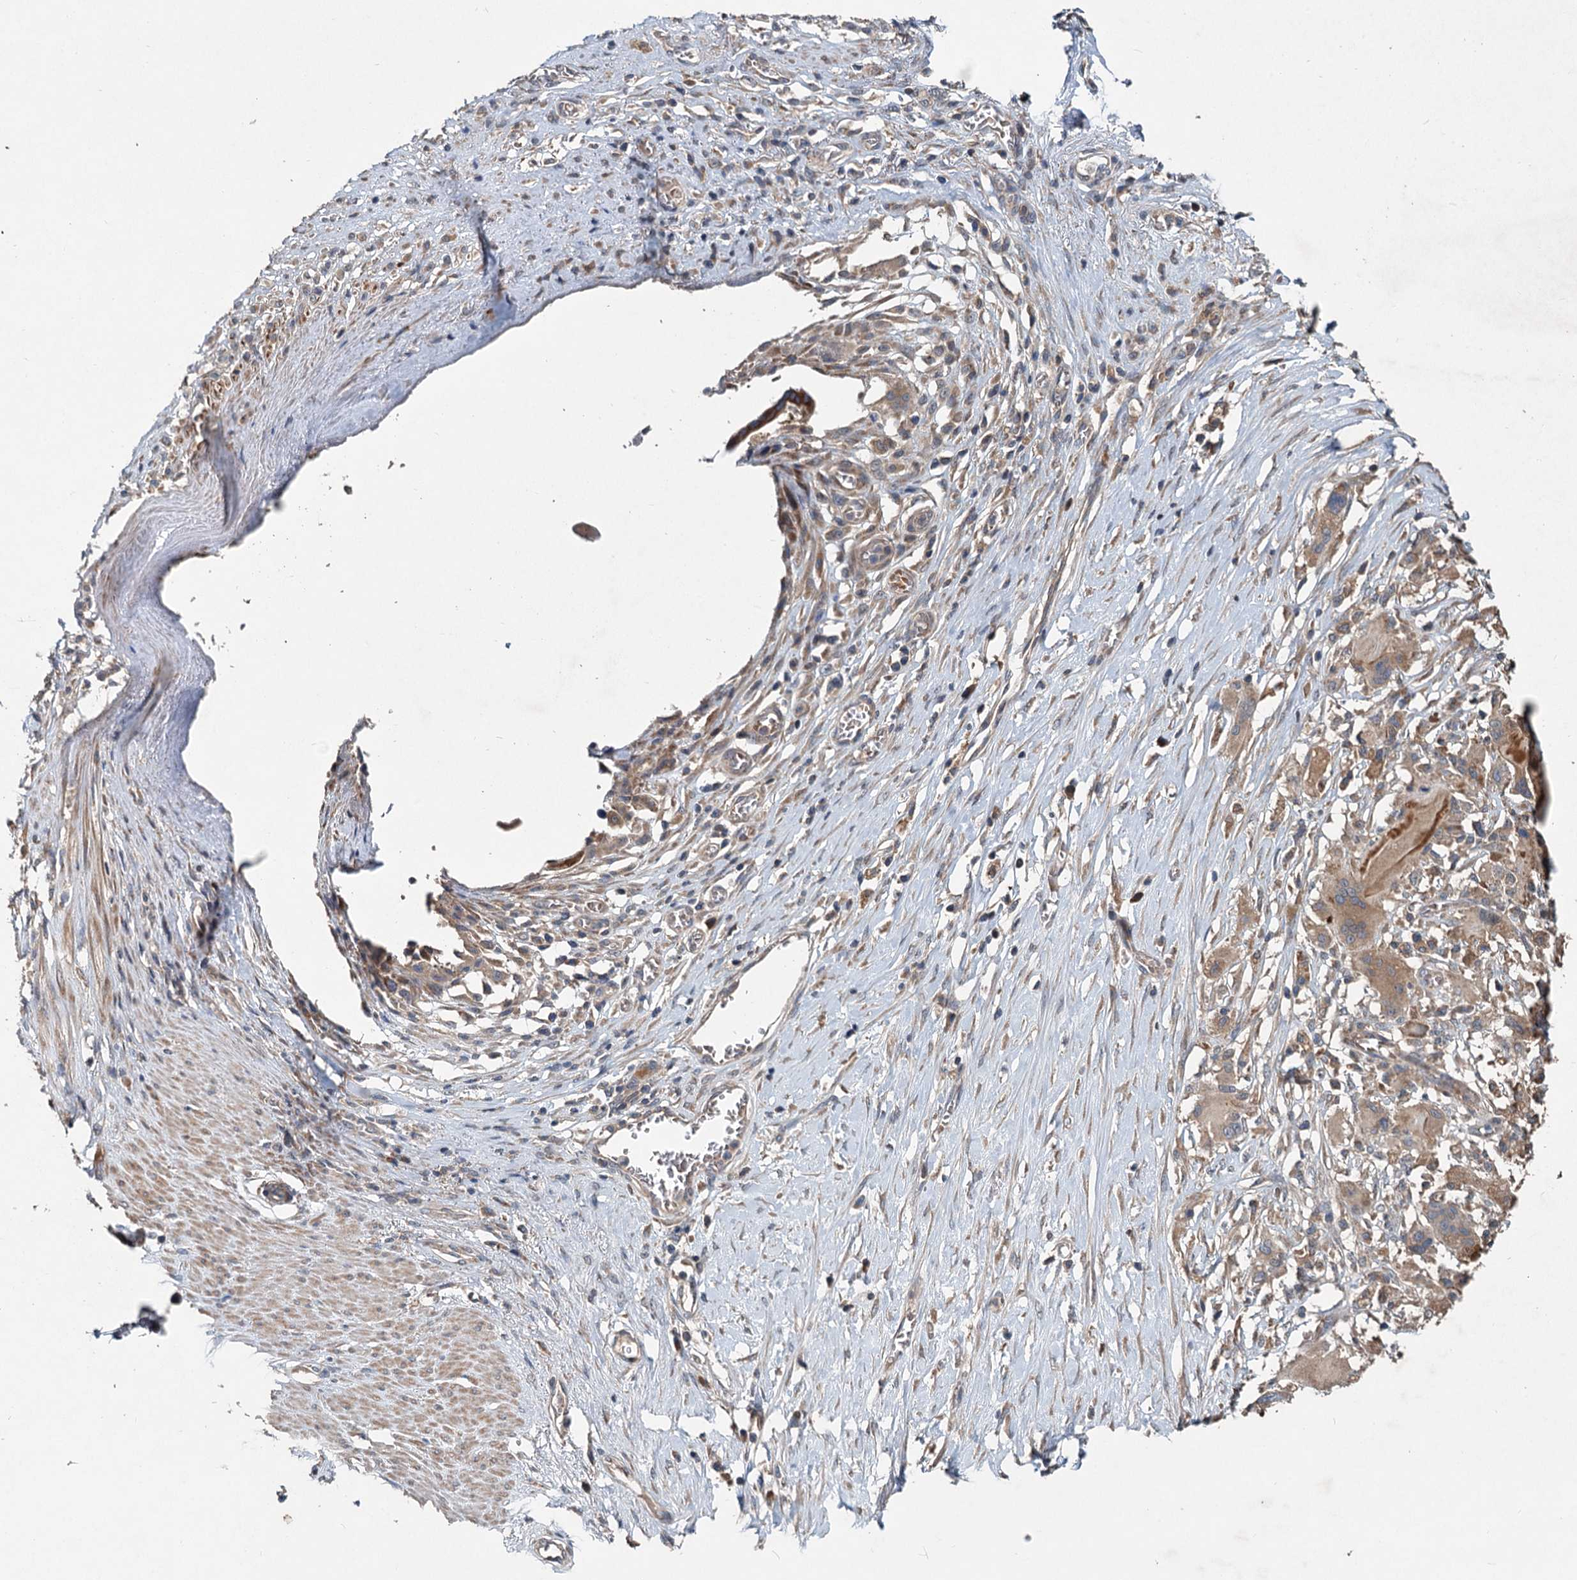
{"staining": {"intensity": "weak", "quantity": ">75%", "location": "cytoplasmic/membranous"}, "tissue": "stomach cancer", "cell_type": "Tumor cells", "image_type": "cancer", "snomed": [{"axis": "morphology", "description": "Adenocarcinoma, NOS"}, {"axis": "morphology", "description": "Adenocarcinoma, High grade"}, {"axis": "topography", "description": "Stomach, upper"}, {"axis": "topography", "description": "Stomach, lower"}], "caption": "DAB (3,3'-diaminobenzidine) immunohistochemical staining of human stomach cancer shows weak cytoplasmic/membranous protein staining in approximately >75% of tumor cells.", "gene": "OTUB1", "patient": {"sex": "female", "age": 65}}